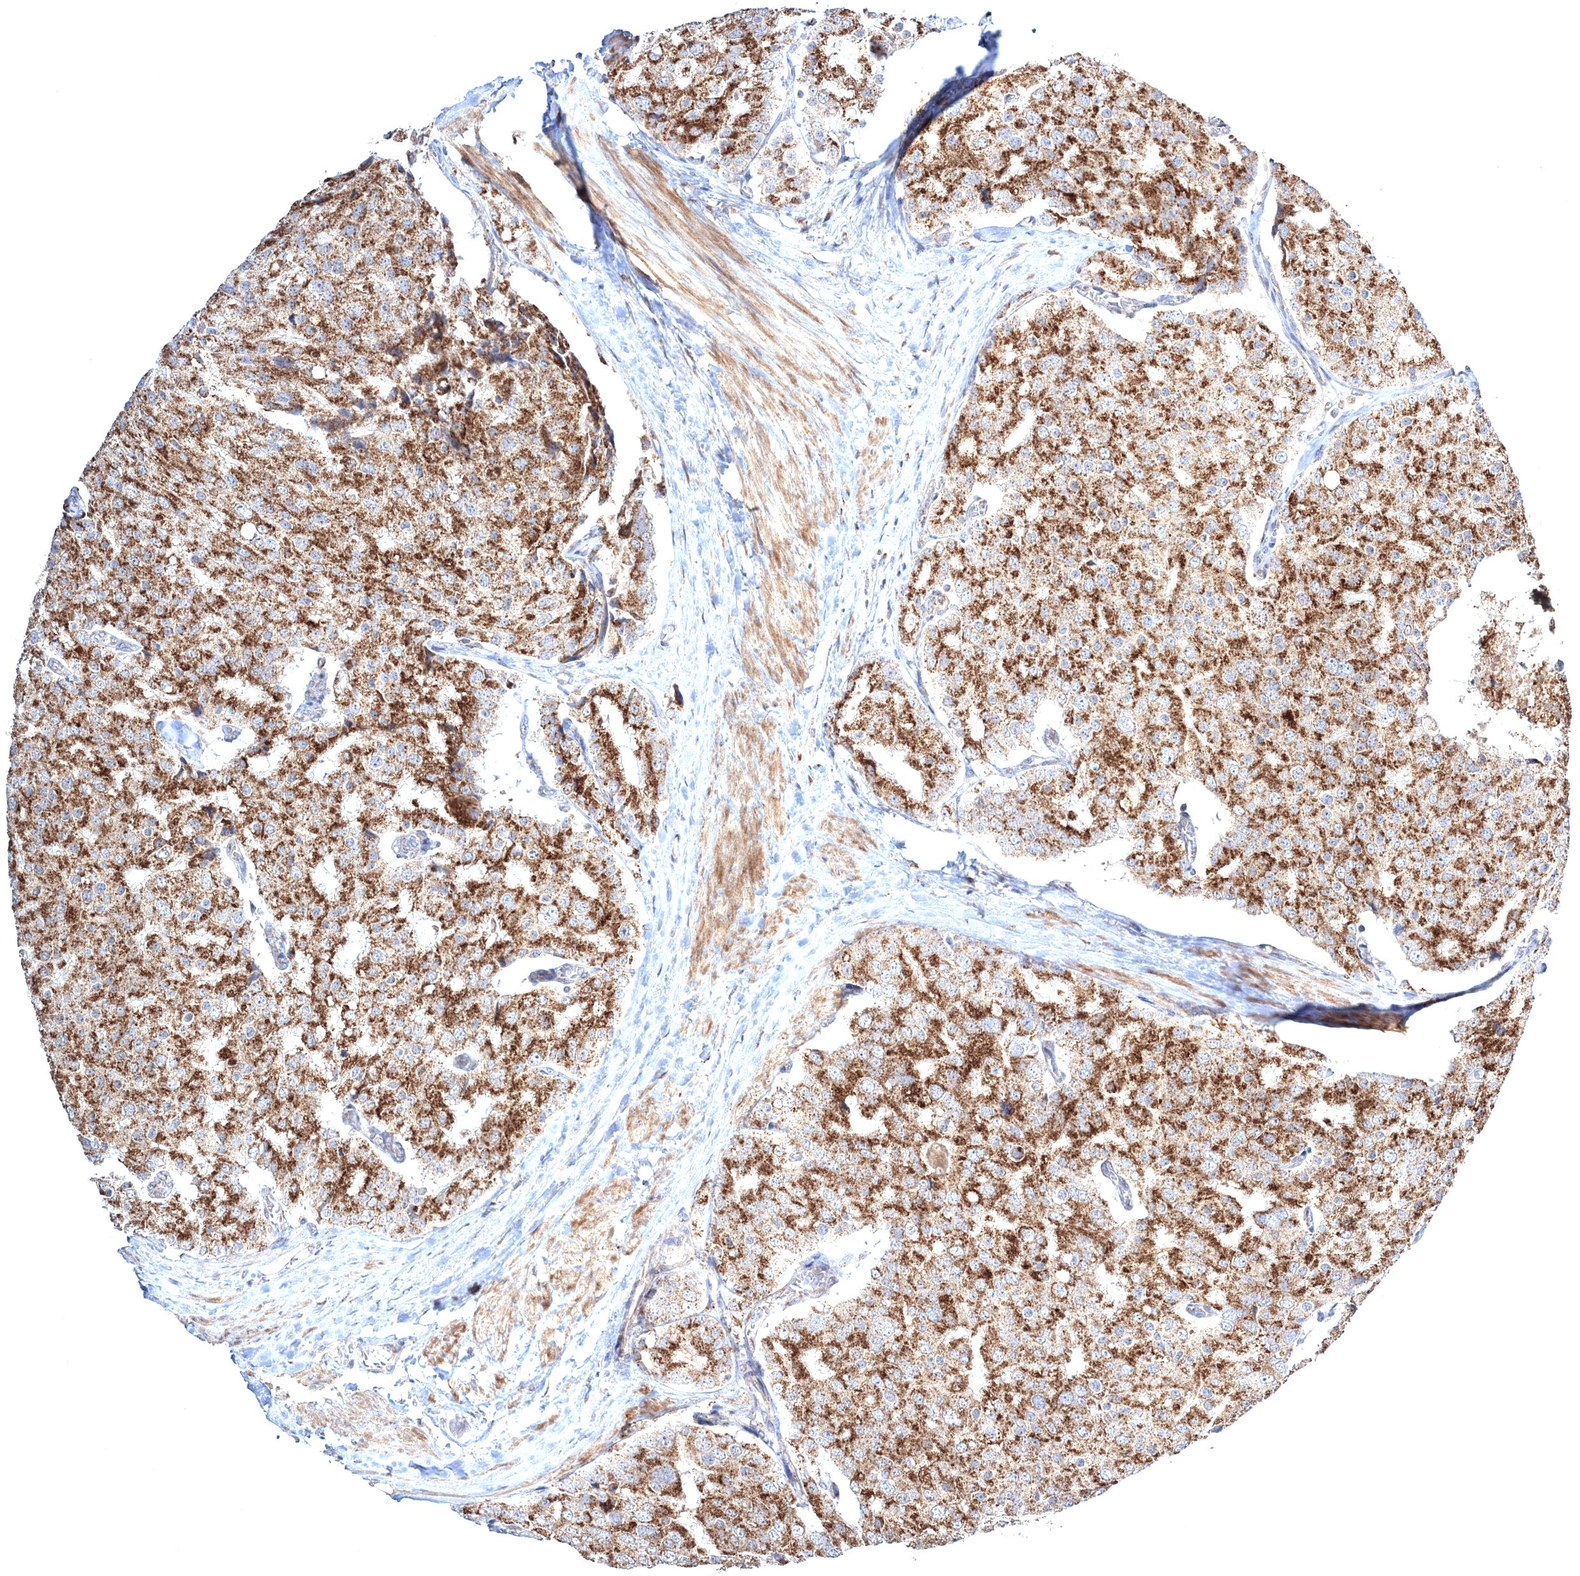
{"staining": {"intensity": "moderate", "quantity": ">75%", "location": "cytoplasmic/membranous"}, "tissue": "prostate cancer", "cell_type": "Tumor cells", "image_type": "cancer", "snomed": [{"axis": "morphology", "description": "Adenocarcinoma, High grade"}, {"axis": "topography", "description": "Prostate"}], "caption": "A photomicrograph of prostate cancer stained for a protein demonstrates moderate cytoplasmic/membranous brown staining in tumor cells.", "gene": "PEX13", "patient": {"sex": "male", "age": 50}}